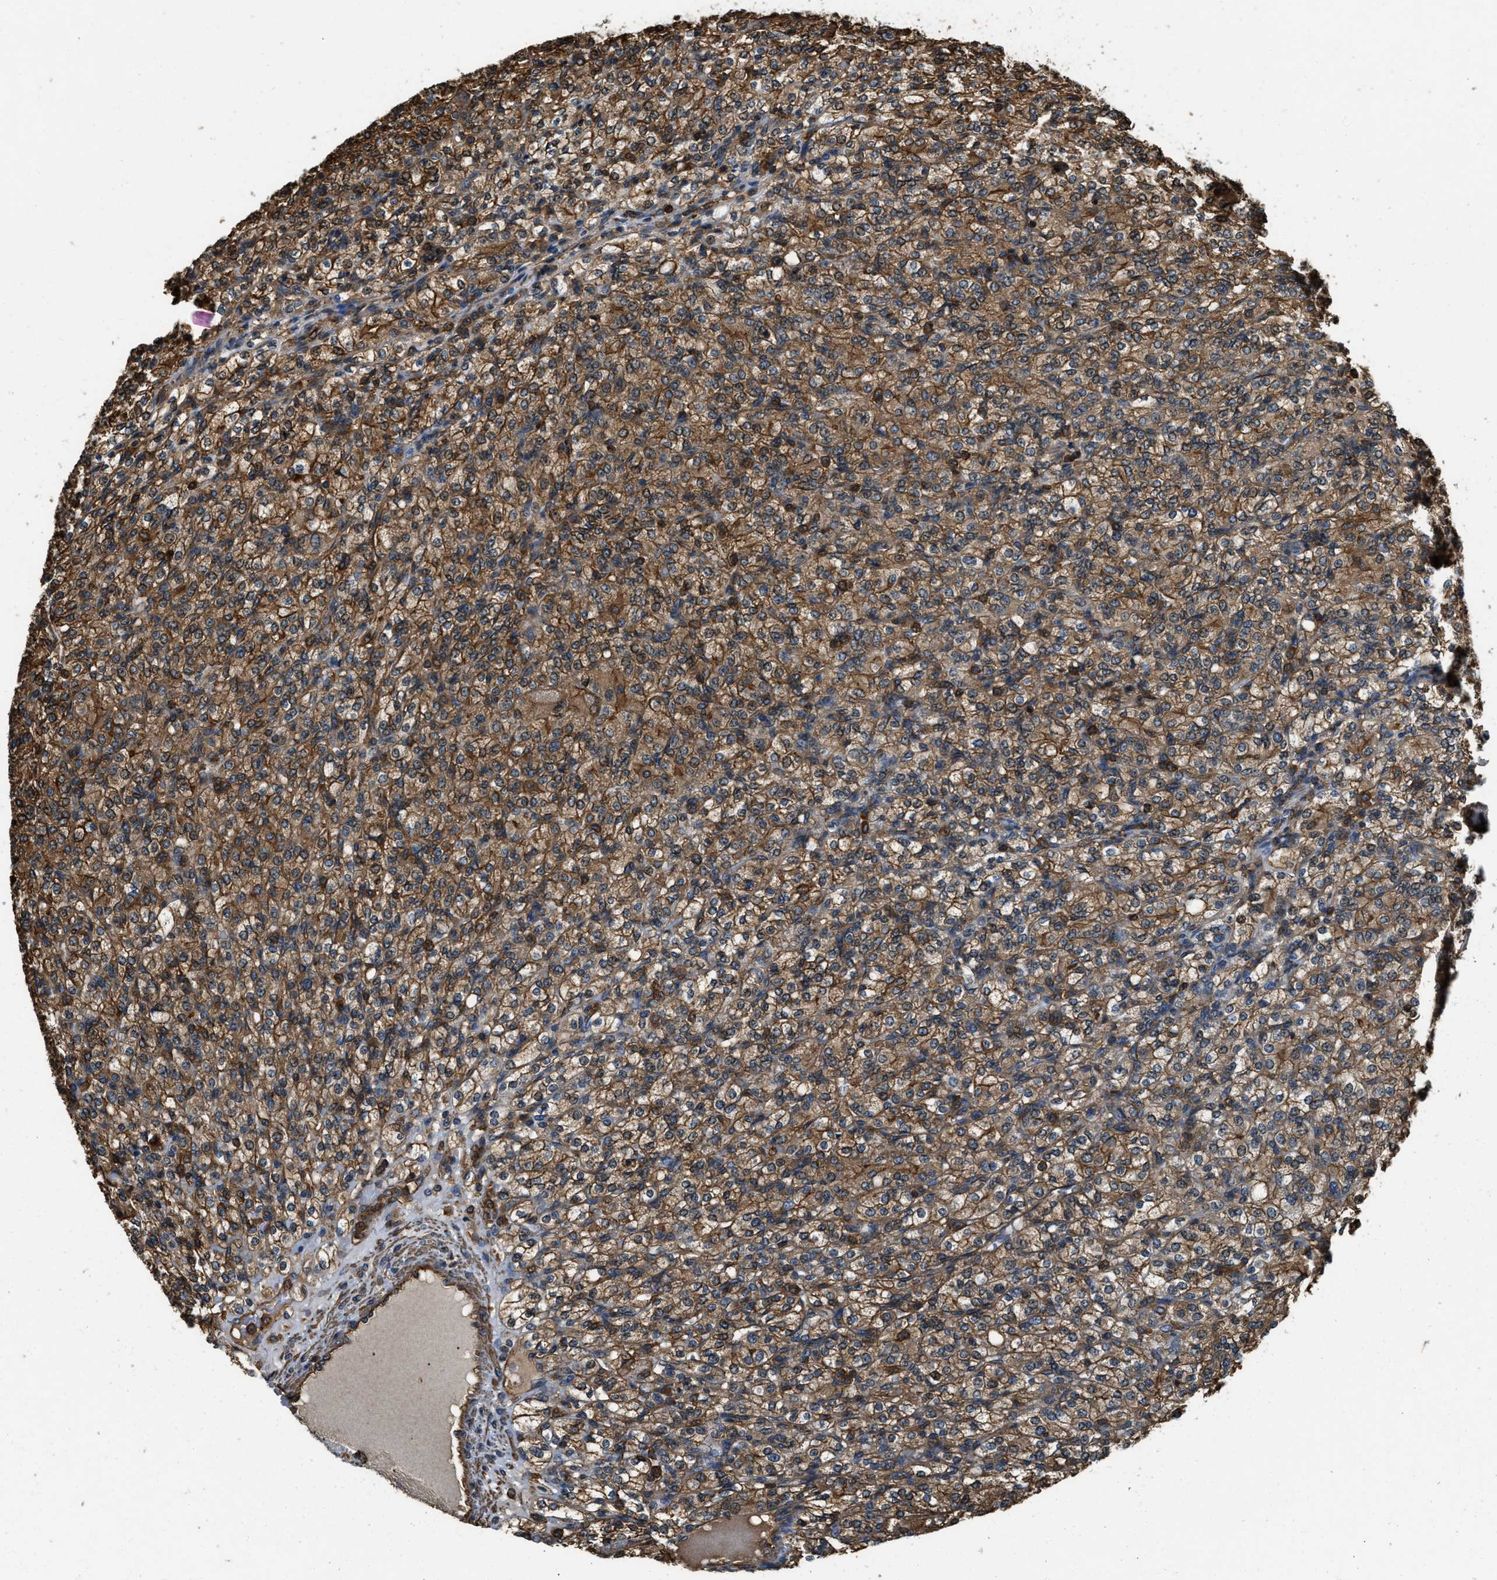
{"staining": {"intensity": "moderate", "quantity": ">75%", "location": "cytoplasmic/membranous"}, "tissue": "renal cancer", "cell_type": "Tumor cells", "image_type": "cancer", "snomed": [{"axis": "morphology", "description": "Adenocarcinoma, NOS"}, {"axis": "topography", "description": "Kidney"}], "caption": "Brown immunohistochemical staining in renal adenocarcinoma displays moderate cytoplasmic/membranous positivity in approximately >75% of tumor cells. The staining was performed using DAB, with brown indicating positive protein expression. Nuclei are stained blue with hematoxylin.", "gene": "YARS1", "patient": {"sex": "male", "age": 77}}